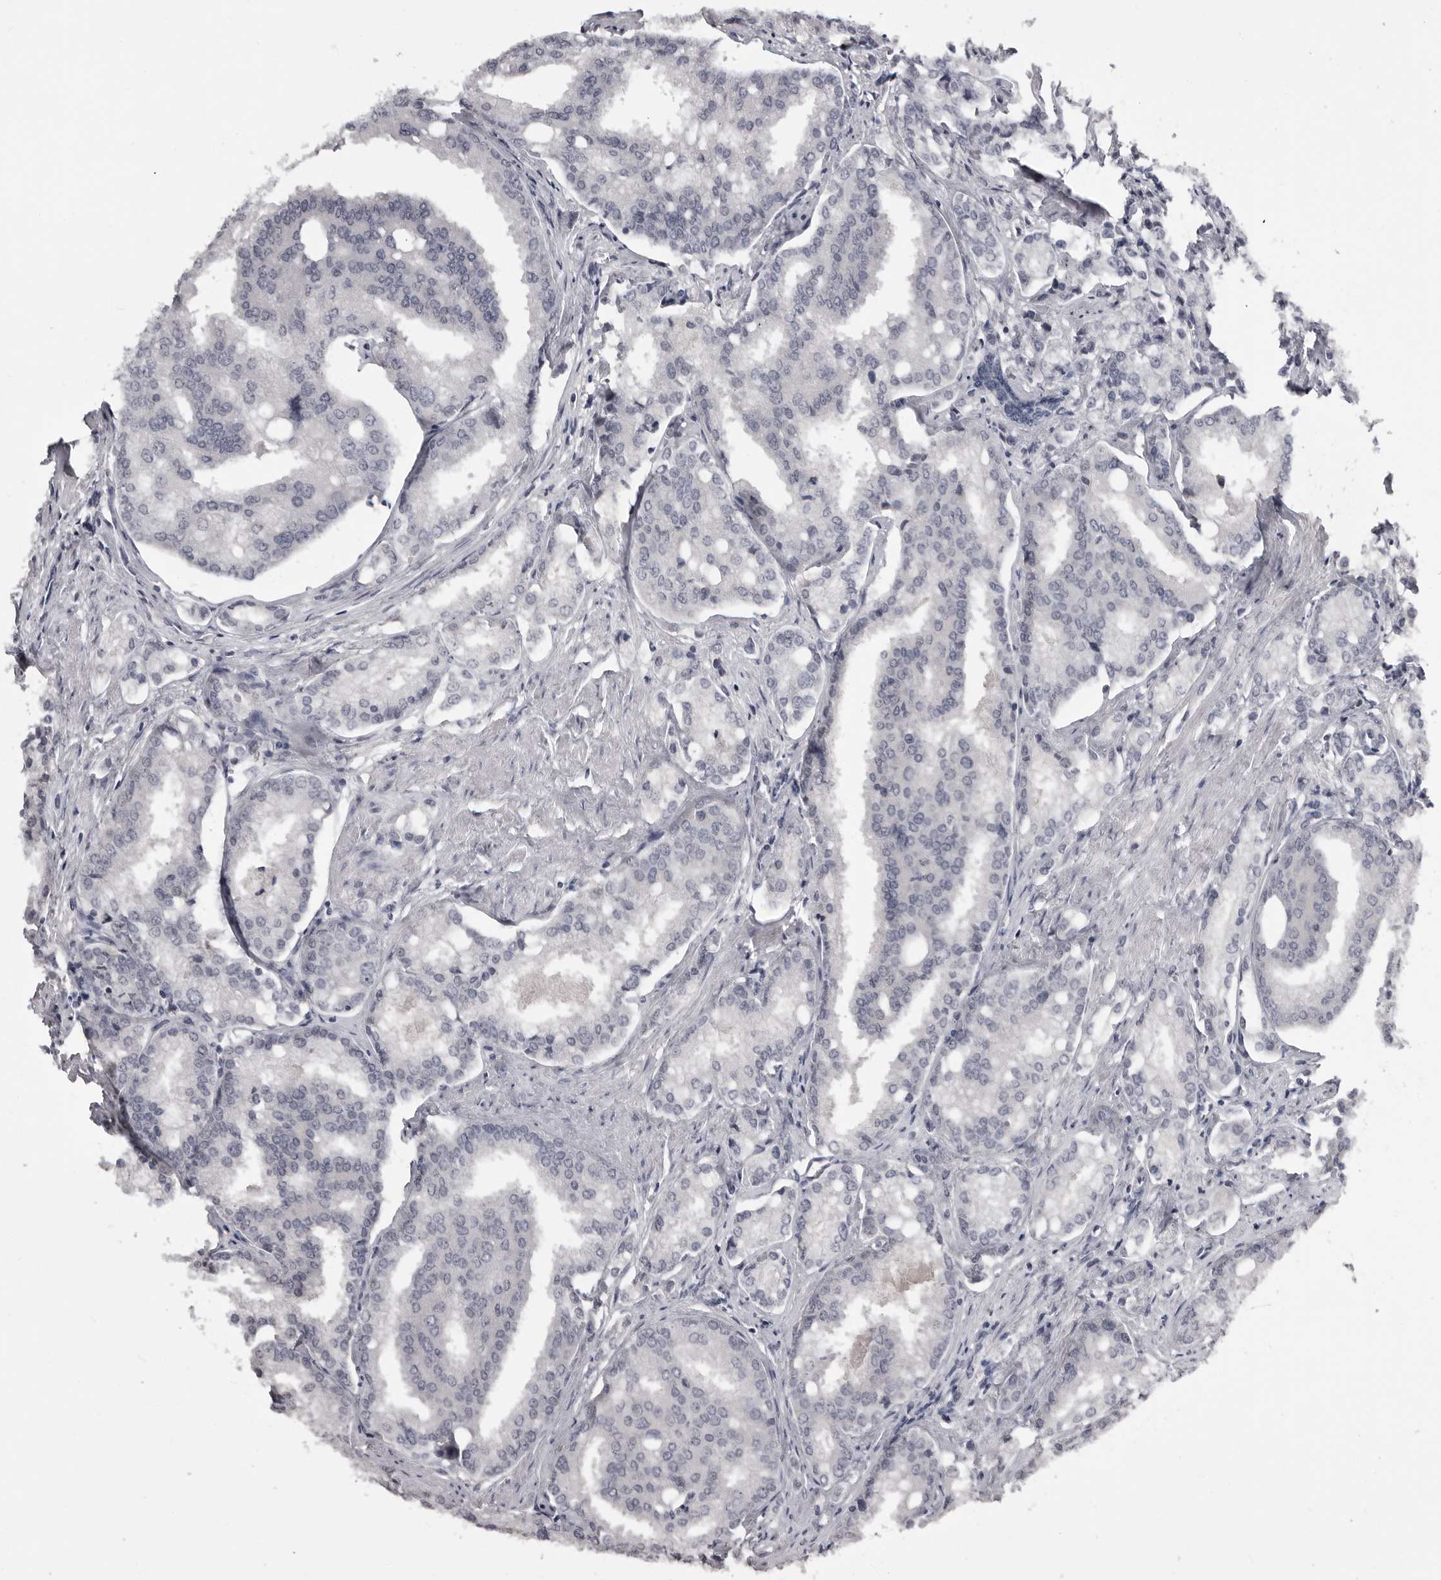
{"staining": {"intensity": "negative", "quantity": "none", "location": "none"}, "tissue": "prostate cancer", "cell_type": "Tumor cells", "image_type": "cancer", "snomed": [{"axis": "morphology", "description": "Adenocarcinoma, High grade"}, {"axis": "topography", "description": "Prostate"}], "caption": "The micrograph exhibits no significant staining in tumor cells of high-grade adenocarcinoma (prostate).", "gene": "MRTO4", "patient": {"sex": "male", "age": 50}}